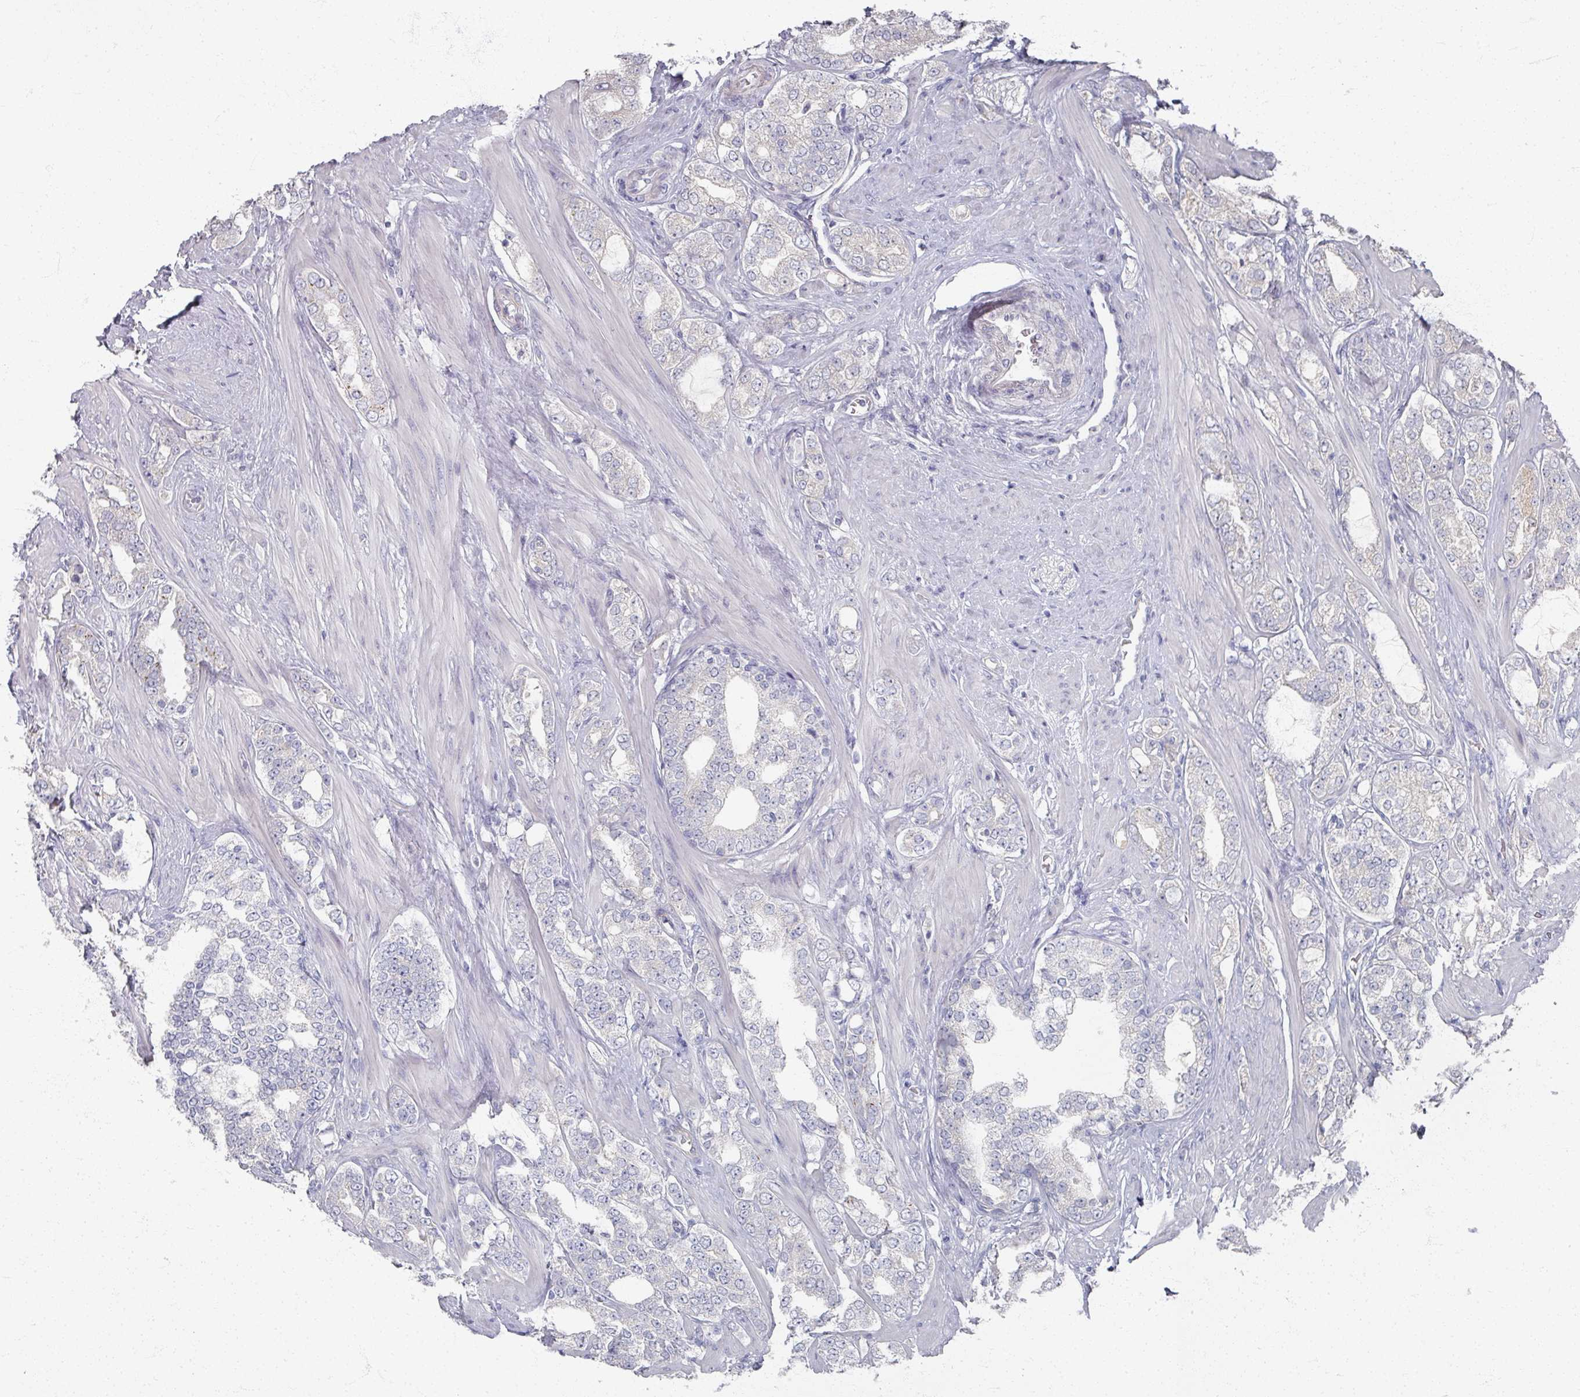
{"staining": {"intensity": "negative", "quantity": "none", "location": "none"}, "tissue": "prostate cancer", "cell_type": "Tumor cells", "image_type": "cancer", "snomed": [{"axis": "morphology", "description": "Adenocarcinoma, High grade"}, {"axis": "topography", "description": "Prostate"}], "caption": "Prostate high-grade adenocarcinoma was stained to show a protein in brown. There is no significant positivity in tumor cells.", "gene": "TTYH3", "patient": {"sex": "male", "age": 64}}